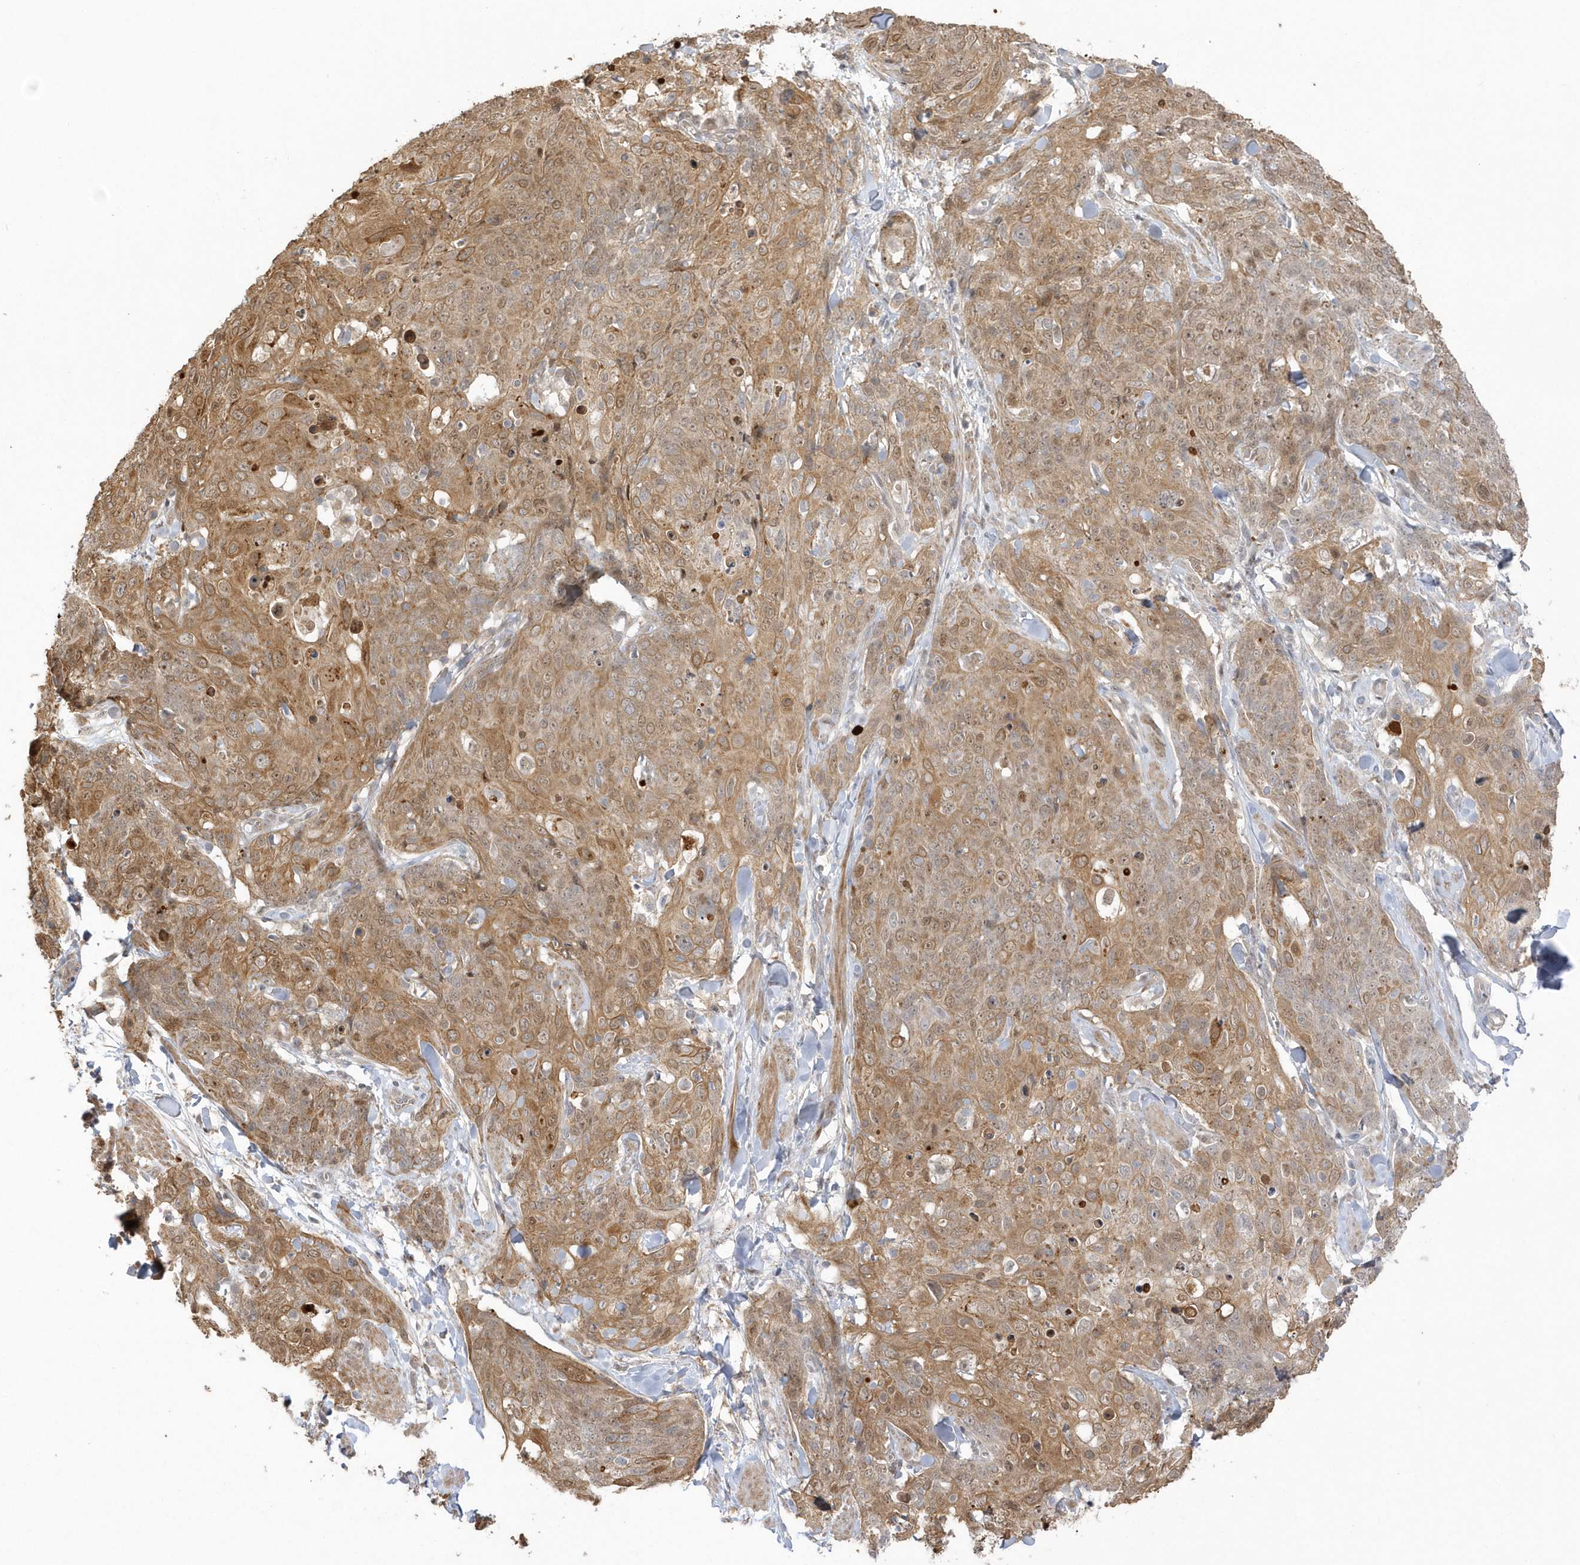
{"staining": {"intensity": "moderate", "quantity": ">75%", "location": "cytoplasmic/membranous,nuclear"}, "tissue": "skin cancer", "cell_type": "Tumor cells", "image_type": "cancer", "snomed": [{"axis": "morphology", "description": "Squamous cell carcinoma, NOS"}, {"axis": "topography", "description": "Skin"}, {"axis": "topography", "description": "Vulva"}], "caption": "The micrograph demonstrates staining of skin cancer, revealing moderate cytoplasmic/membranous and nuclear protein positivity (brown color) within tumor cells.", "gene": "NAF1", "patient": {"sex": "female", "age": 85}}